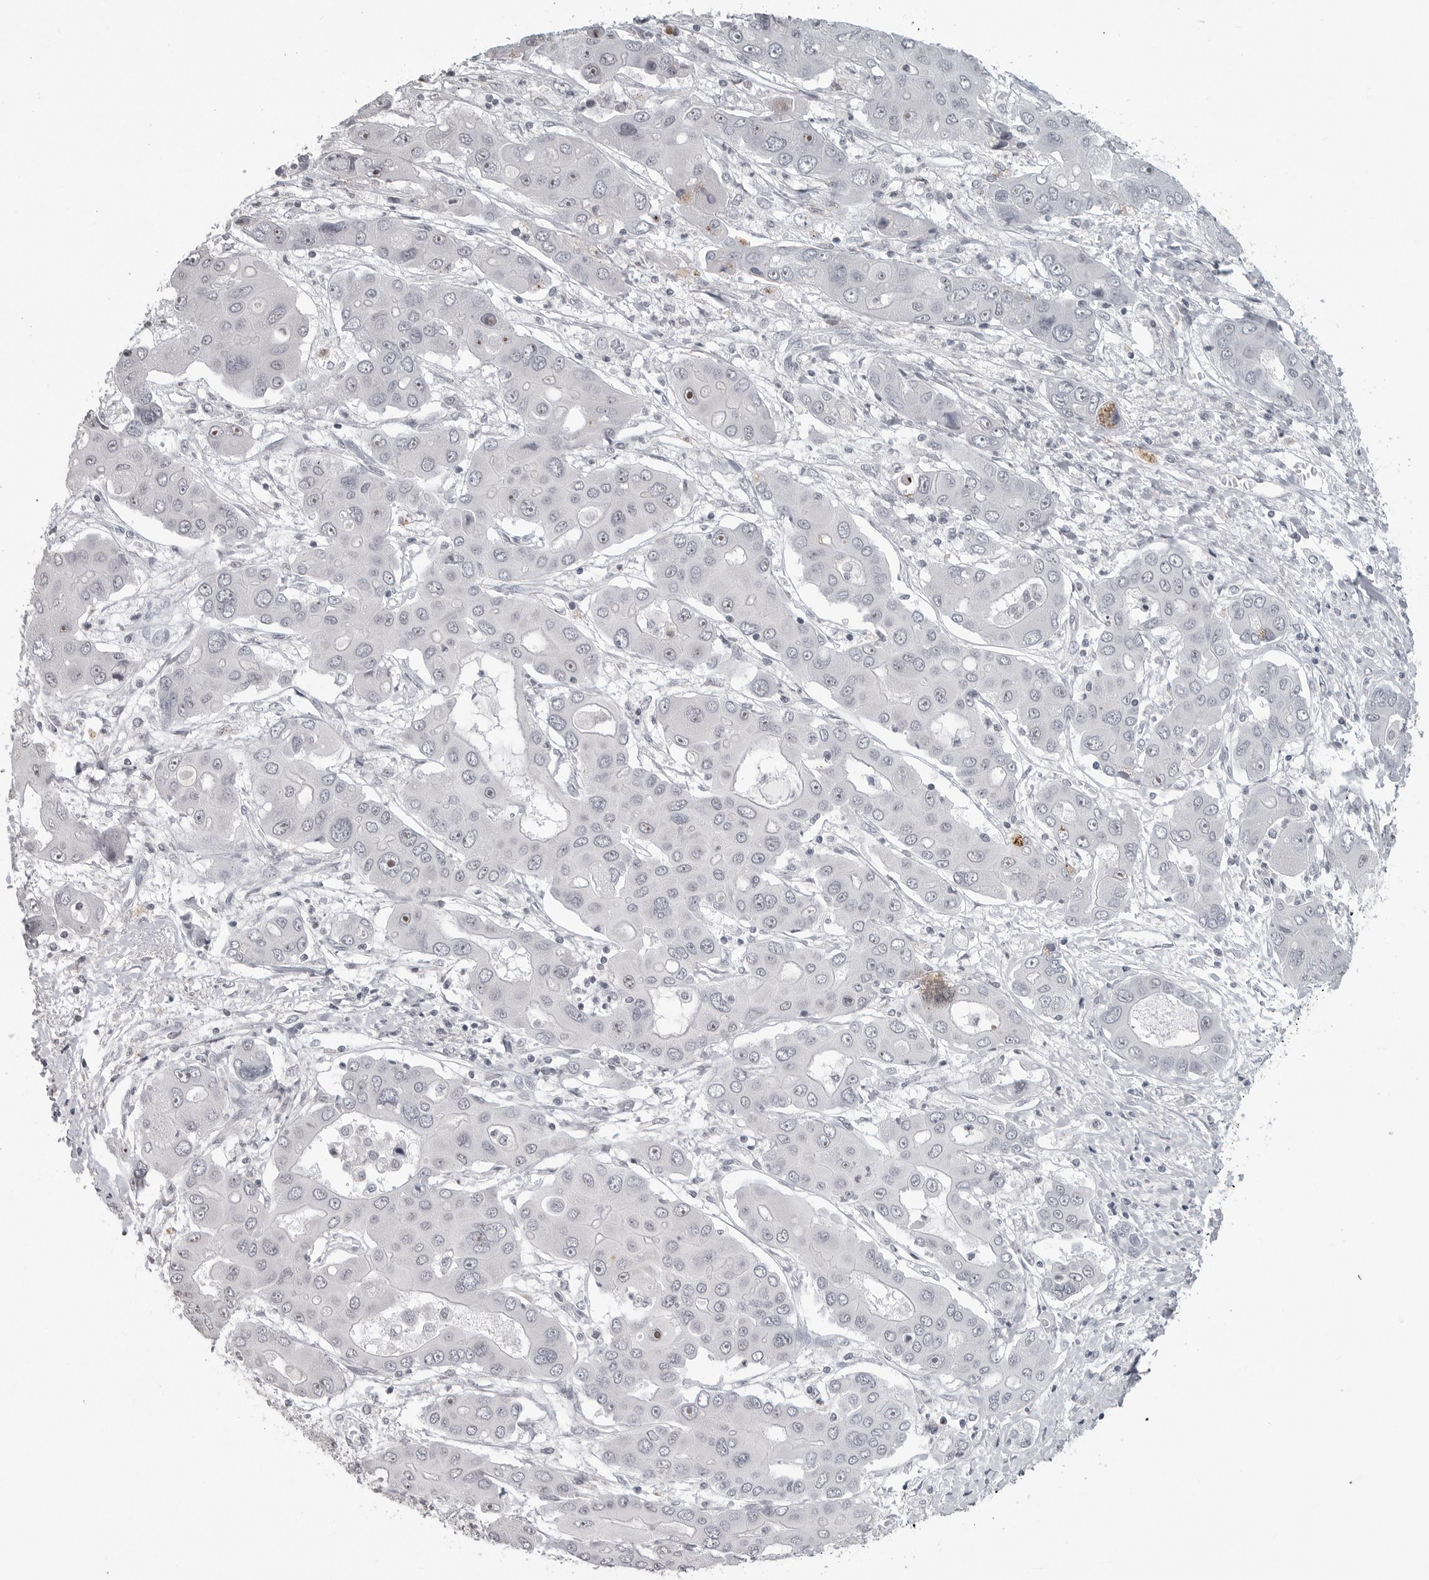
{"staining": {"intensity": "moderate", "quantity": "<25%", "location": "nuclear"}, "tissue": "liver cancer", "cell_type": "Tumor cells", "image_type": "cancer", "snomed": [{"axis": "morphology", "description": "Cholangiocarcinoma"}, {"axis": "topography", "description": "Liver"}], "caption": "Liver cancer stained with DAB (3,3'-diaminobenzidine) immunohistochemistry (IHC) exhibits low levels of moderate nuclear staining in approximately <25% of tumor cells. (DAB = brown stain, brightfield microscopy at high magnification).", "gene": "DDX54", "patient": {"sex": "male", "age": 67}}